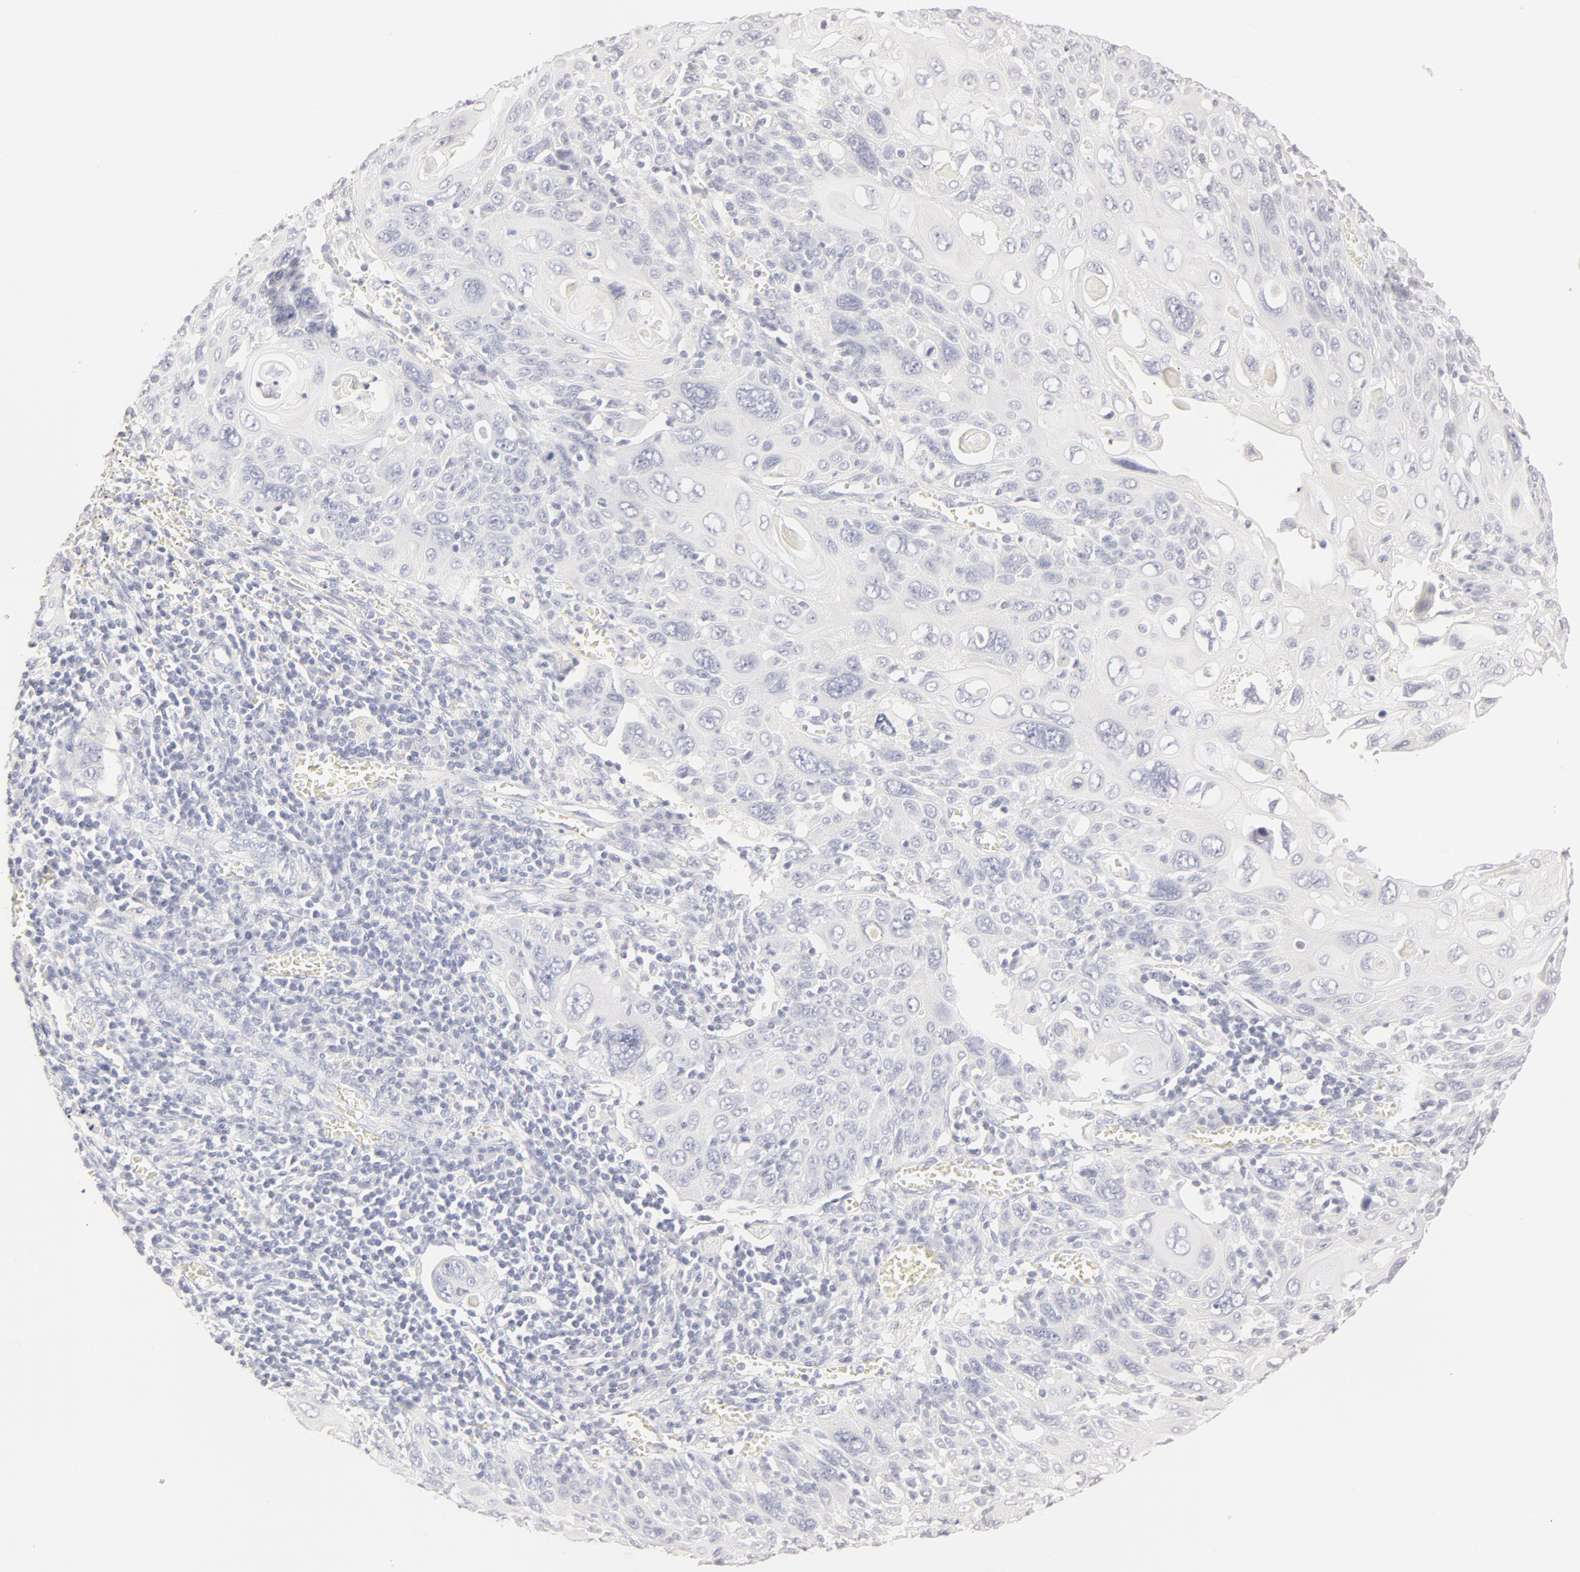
{"staining": {"intensity": "negative", "quantity": "none", "location": "none"}, "tissue": "cervical cancer", "cell_type": "Tumor cells", "image_type": "cancer", "snomed": [{"axis": "morphology", "description": "Squamous cell carcinoma, NOS"}, {"axis": "topography", "description": "Cervix"}], "caption": "A high-resolution histopathology image shows immunohistochemistry staining of squamous cell carcinoma (cervical), which shows no significant positivity in tumor cells. The staining is performed using DAB (3,3'-diaminobenzidine) brown chromogen with nuclei counter-stained in using hematoxylin.", "gene": "LGALS7B", "patient": {"sex": "female", "age": 54}}